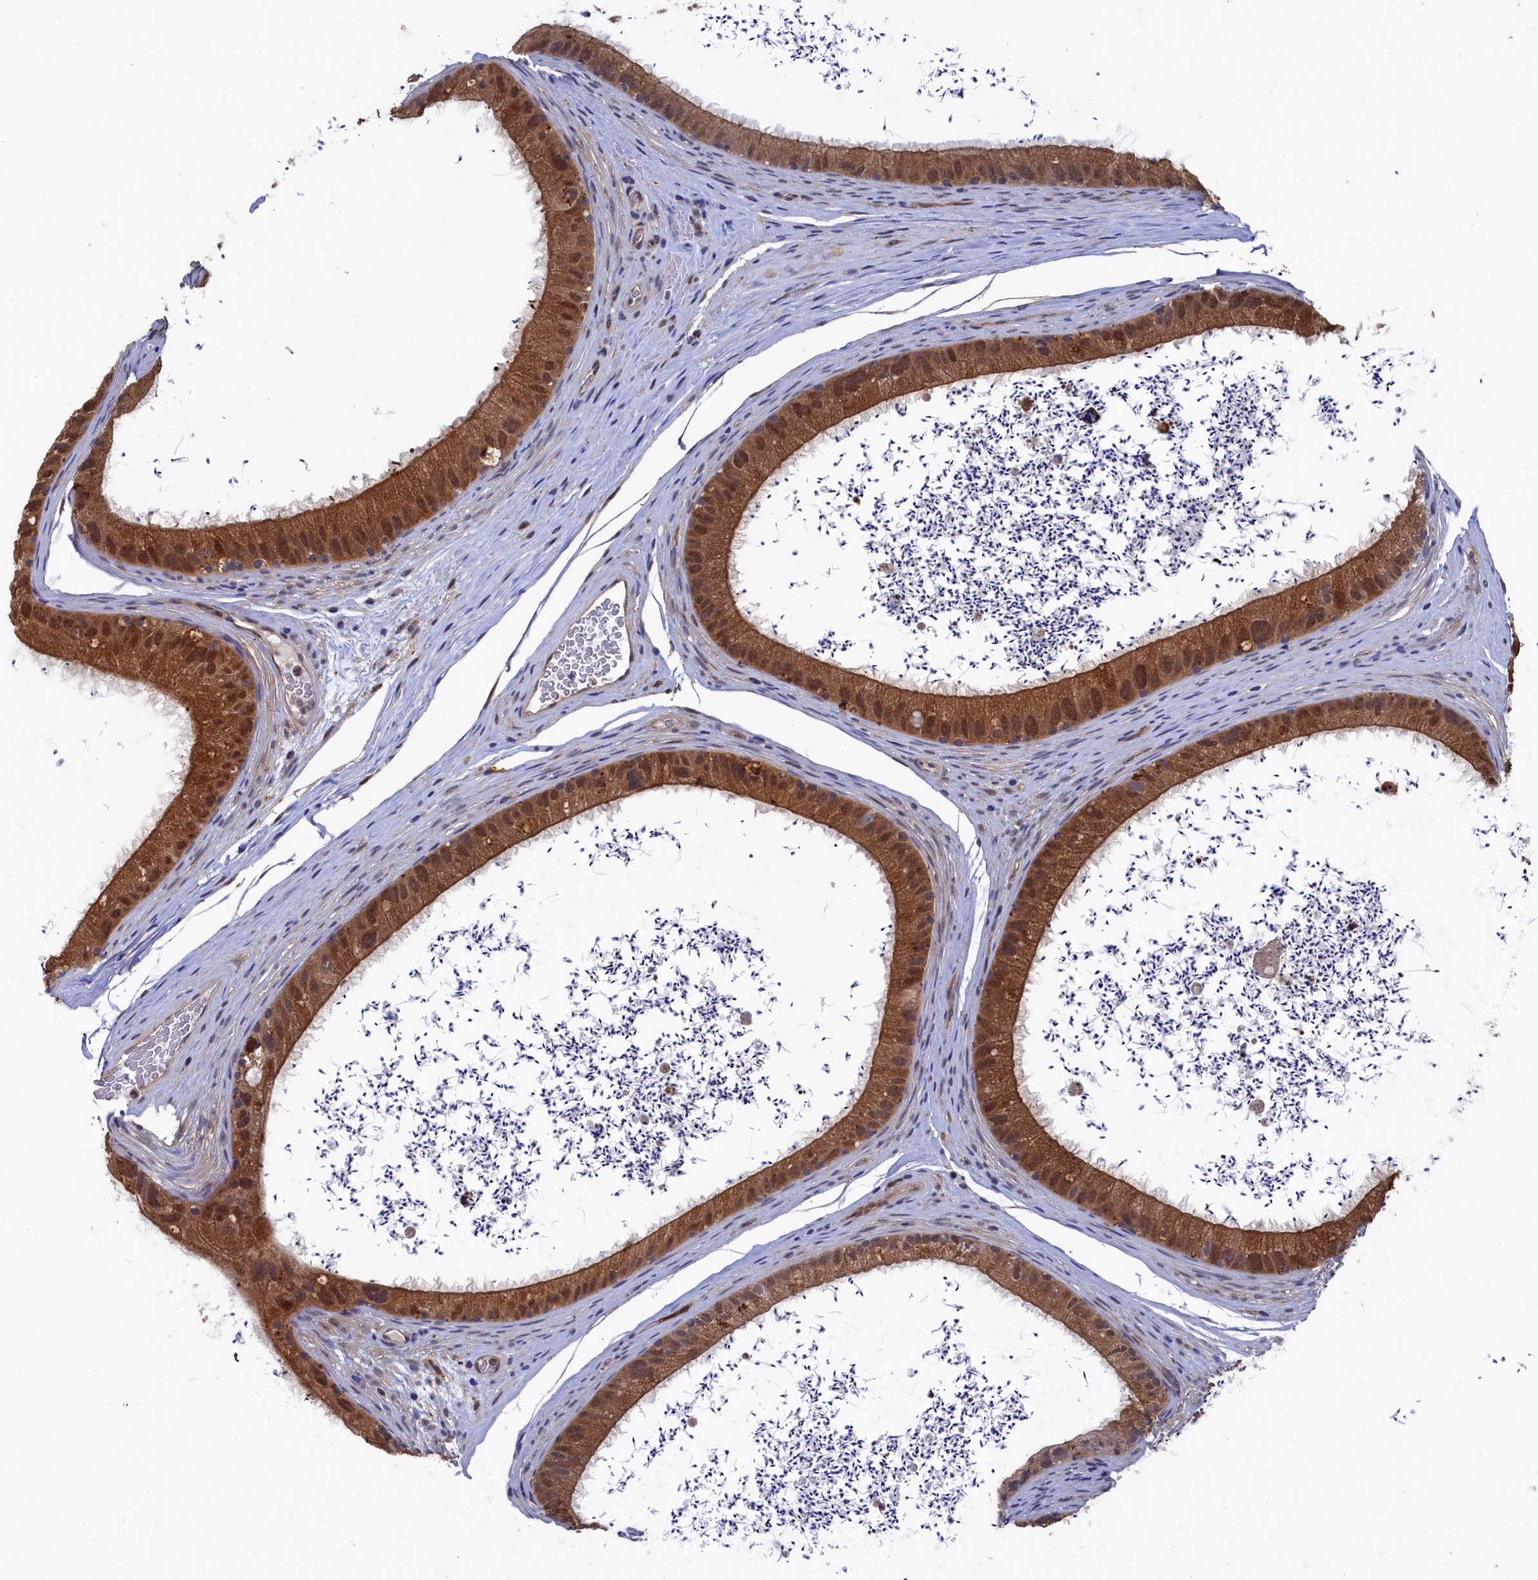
{"staining": {"intensity": "moderate", "quantity": ">75%", "location": "cytoplasmic/membranous,nuclear"}, "tissue": "epididymis", "cell_type": "Glandular cells", "image_type": "normal", "snomed": [{"axis": "morphology", "description": "Normal tissue, NOS"}, {"axis": "topography", "description": "Epididymis, spermatic cord, NOS"}], "caption": "Epididymis was stained to show a protein in brown. There is medium levels of moderate cytoplasmic/membranous,nuclear expression in approximately >75% of glandular cells. The protein of interest is shown in brown color, while the nuclei are stained blue.", "gene": "RNH1", "patient": {"sex": "male", "age": 50}}